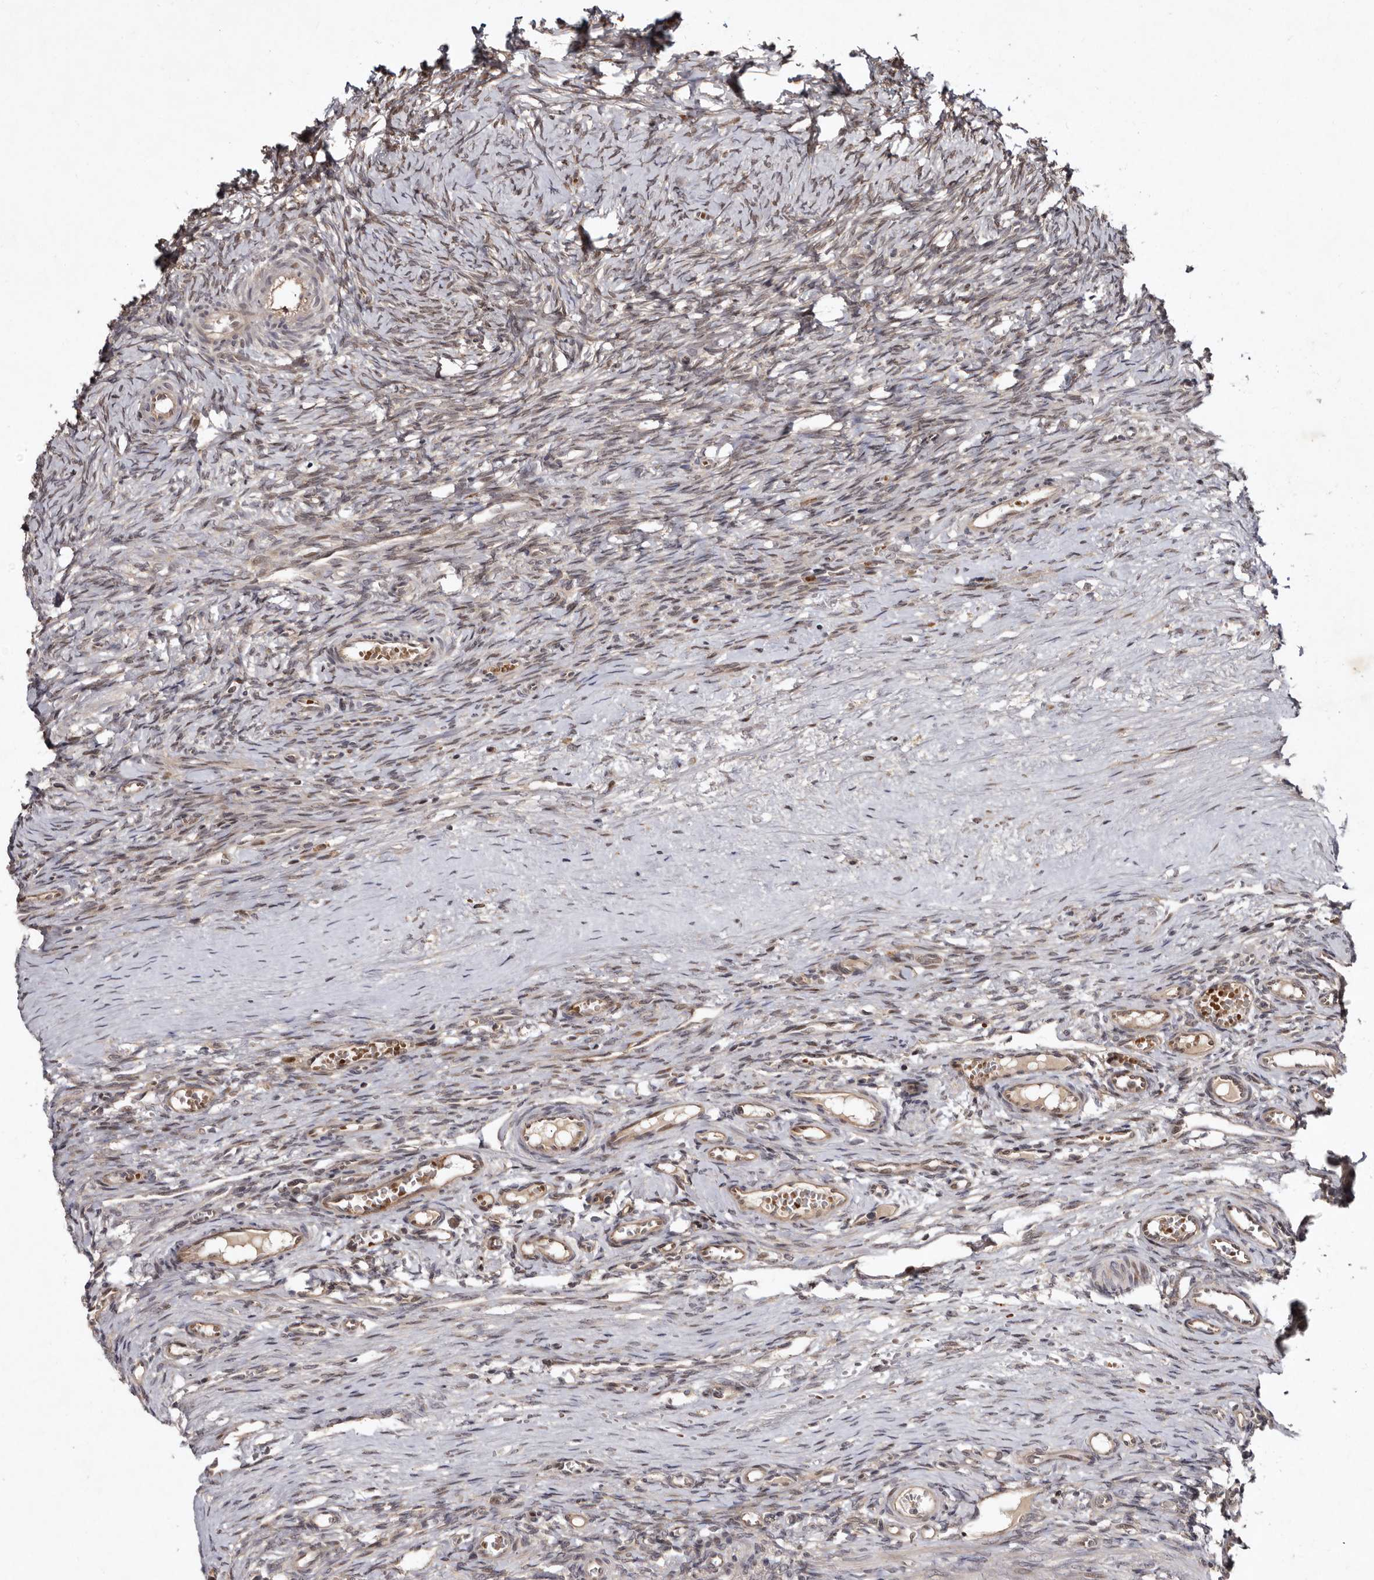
{"staining": {"intensity": "weak", "quantity": ">75%", "location": "cytoplasmic/membranous"}, "tissue": "ovary", "cell_type": "Follicle cells", "image_type": "normal", "snomed": [{"axis": "morphology", "description": "Adenocarcinoma, NOS"}, {"axis": "topography", "description": "Endometrium"}], "caption": "Immunohistochemical staining of unremarkable human ovary reveals >75% levels of weak cytoplasmic/membranous protein positivity in approximately >75% of follicle cells. (DAB IHC with brightfield microscopy, high magnification).", "gene": "ABL1", "patient": {"sex": "female", "age": 32}}